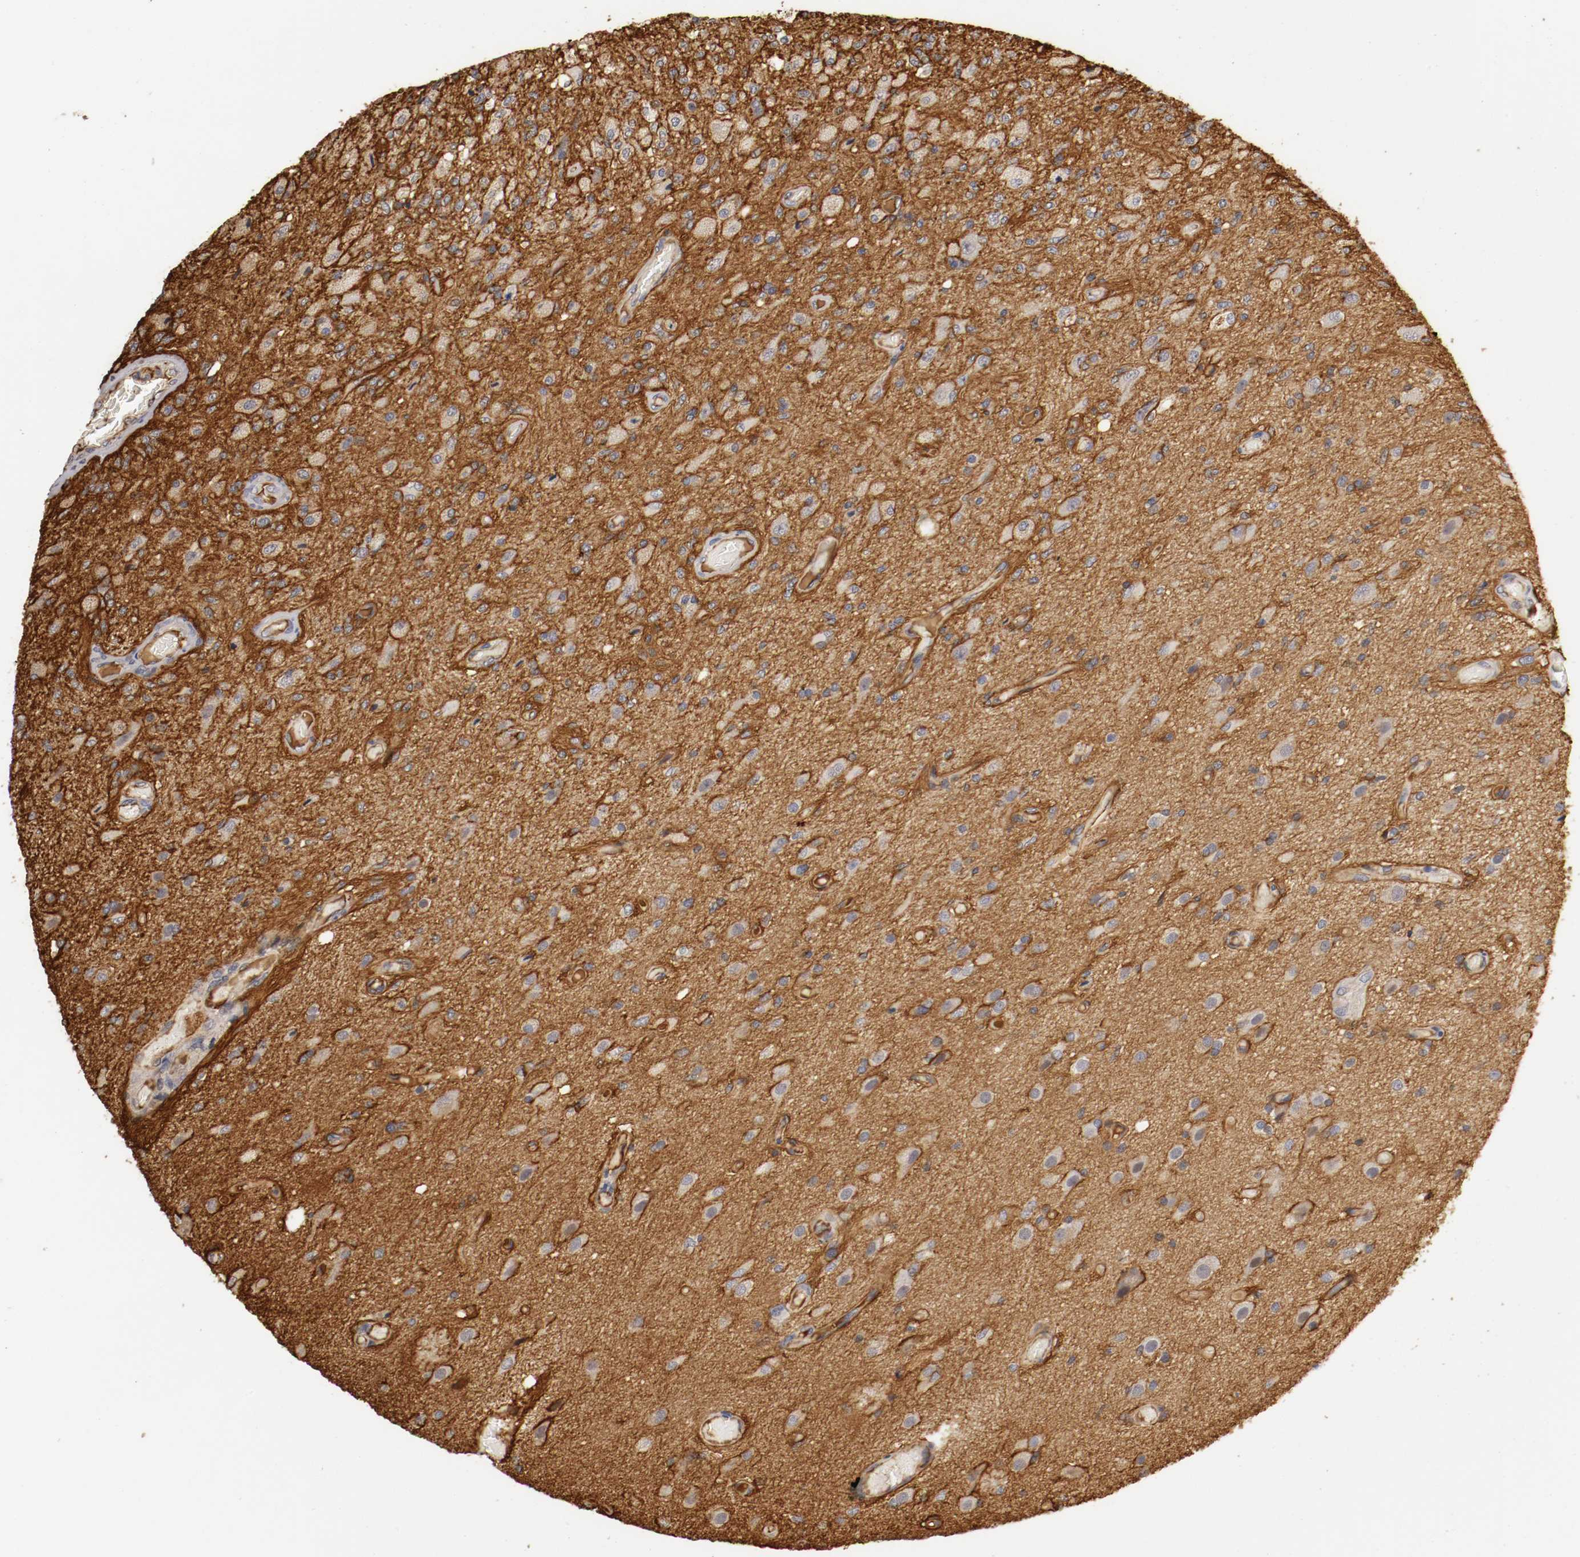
{"staining": {"intensity": "weak", "quantity": "25%-75%", "location": "cytoplasmic/membranous"}, "tissue": "glioma", "cell_type": "Tumor cells", "image_type": "cancer", "snomed": [{"axis": "morphology", "description": "Normal tissue, NOS"}, {"axis": "morphology", "description": "Glioma, malignant, High grade"}, {"axis": "topography", "description": "Cerebral cortex"}], "caption": "Human glioma stained with a brown dye shows weak cytoplasmic/membranous positive staining in about 25%-75% of tumor cells.", "gene": "TNFRSF1B", "patient": {"sex": "male", "age": 77}}